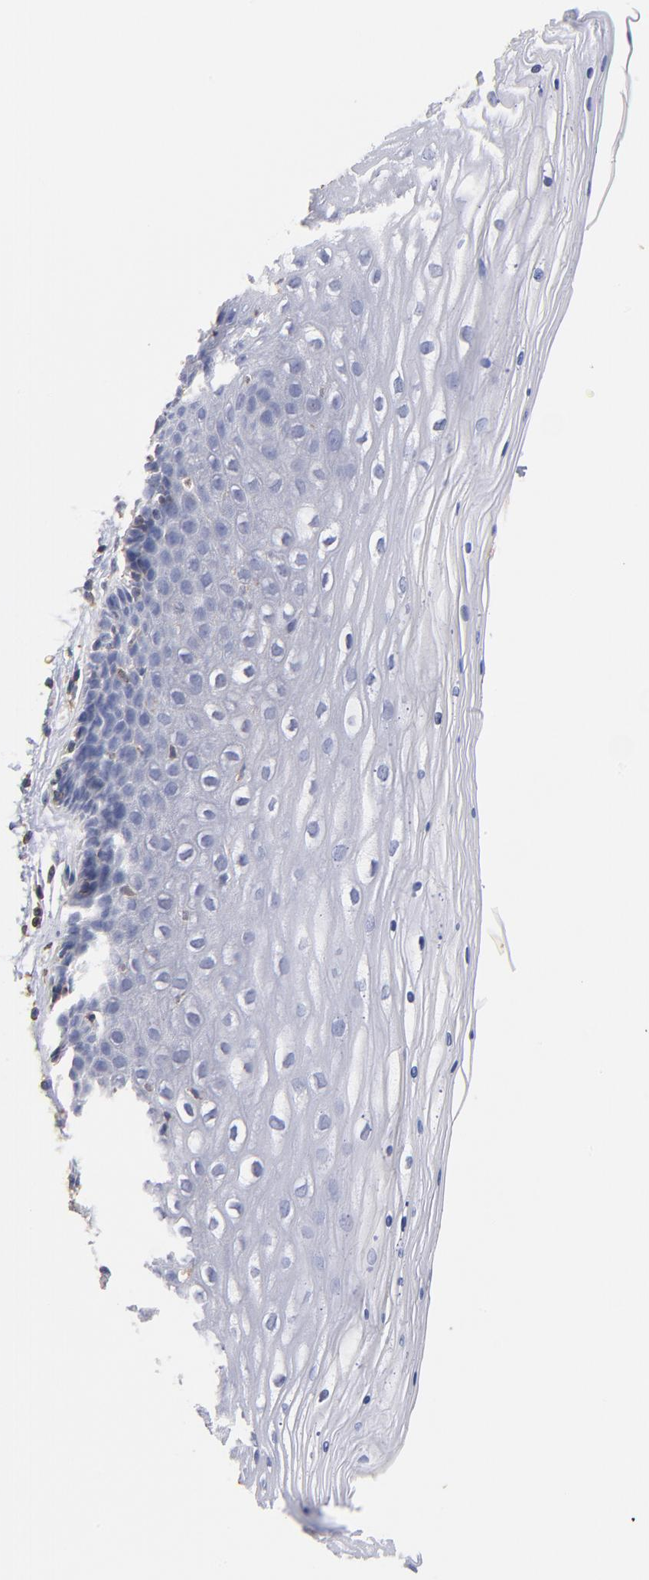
{"staining": {"intensity": "negative", "quantity": "none", "location": "none"}, "tissue": "cervix", "cell_type": "Glandular cells", "image_type": "normal", "snomed": [{"axis": "morphology", "description": "Normal tissue, NOS"}, {"axis": "topography", "description": "Cervix"}], "caption": "DAB immunohistochemical staining of normal human cervix exhibits no significant positivity in glandular cells.", "gene": "KREMEN2", "patient": {"sex": "female", "age": 39}}